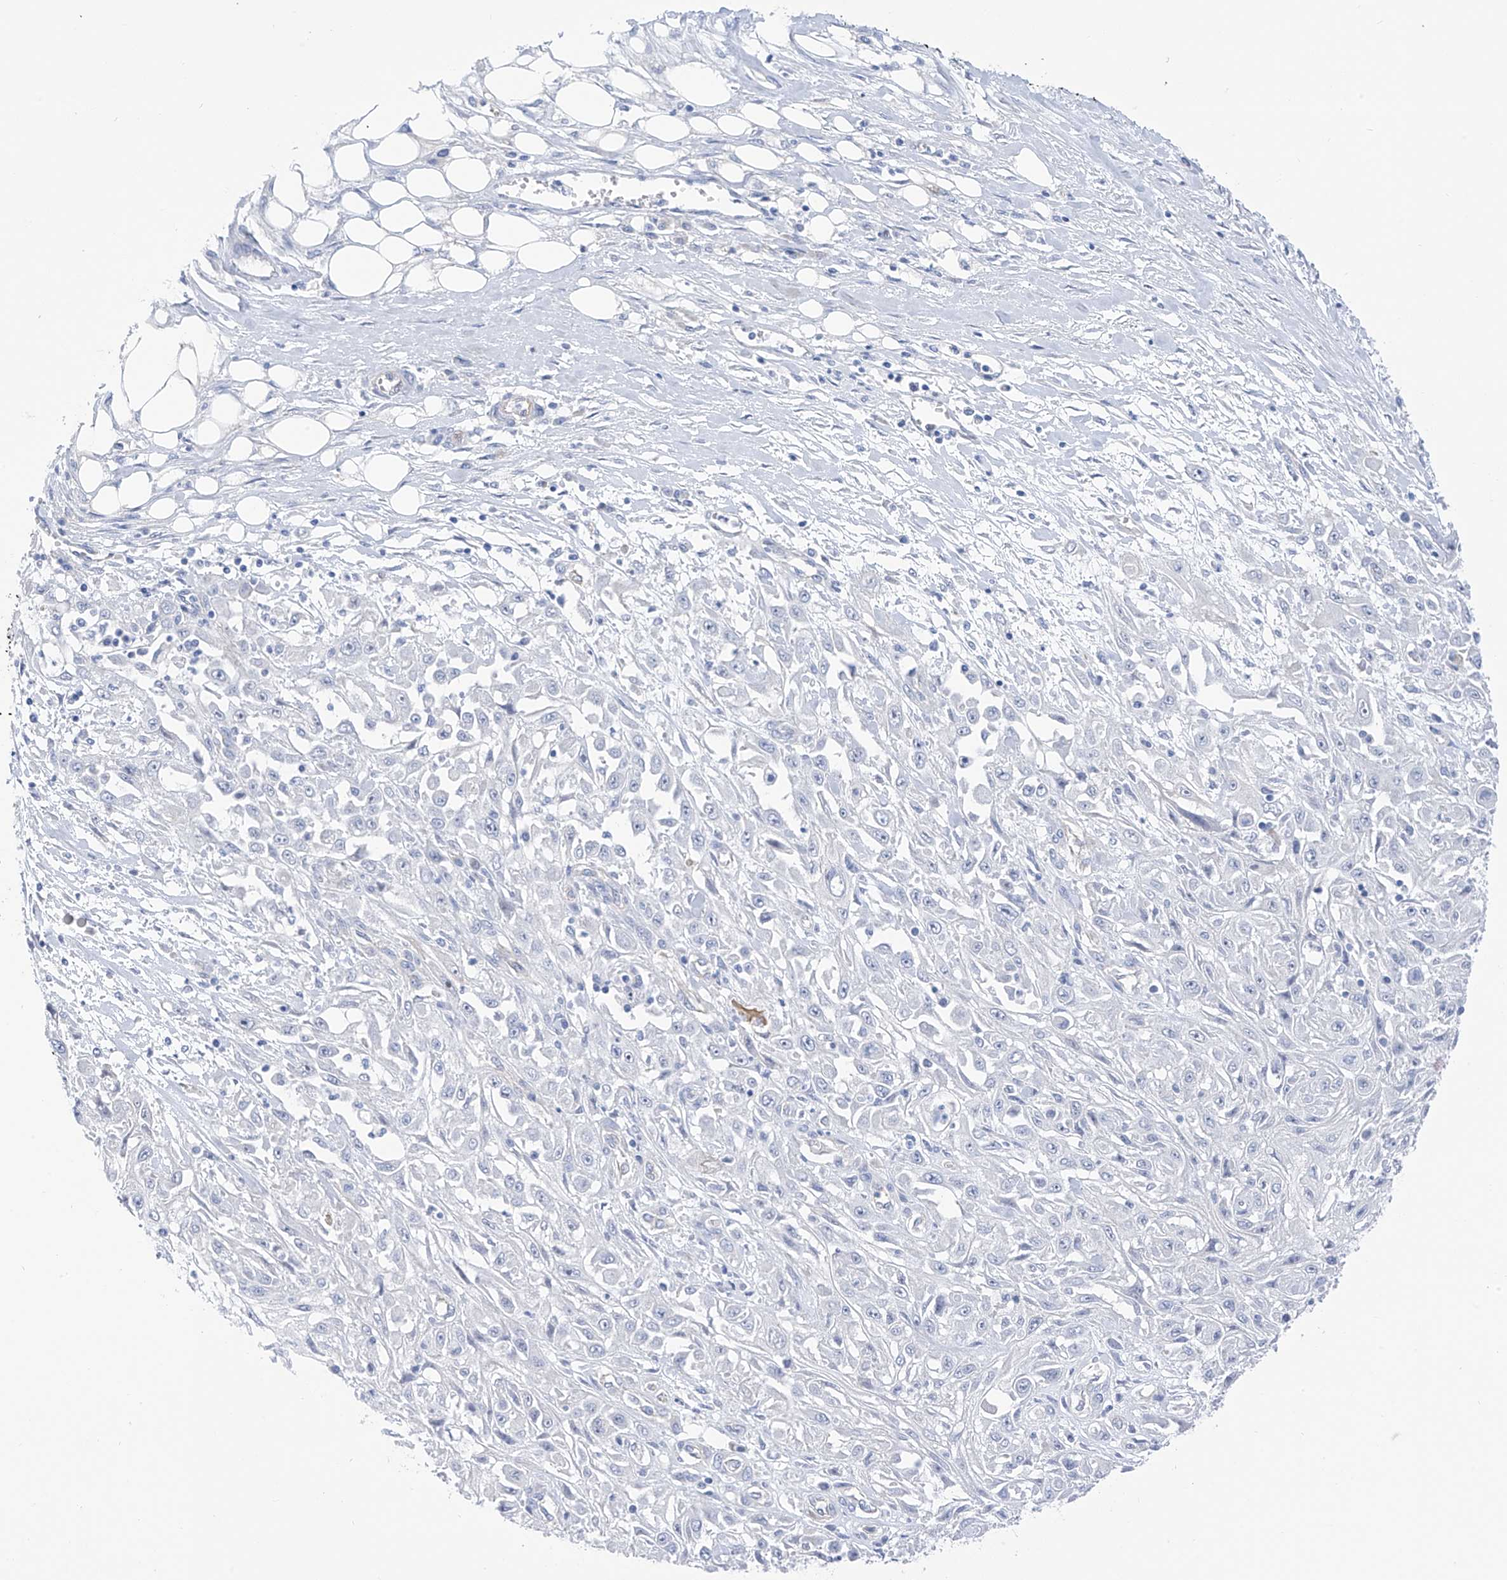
{"staining": {"intensity": "negative", "quantity": "none", "location": "none"}, "tissue": "skin cancer", "cell_type": "Tumor cells", "image_type": "cancer", "snomed": [{"axis": "morphology", "description": "Squamous cell carcinoma, NOS"}, {"axis": "morphology", "description": "Squamous cell carcinoma, metastatic, NOS"}, {"axis": "topography", "description": "Skin"}, {"axis": "topography", "description": "Lymph node"}], "caption": "Skin squamous cell carcinoma was stained to show a protein in brown. There is no significant staining in tumor cells. (DAB (3,3'-diaminobenzidine) IHC with hematoxylin counter stain).", "gene": "PIK3C2B", "patient": {"sex": "male", "age": 75}}